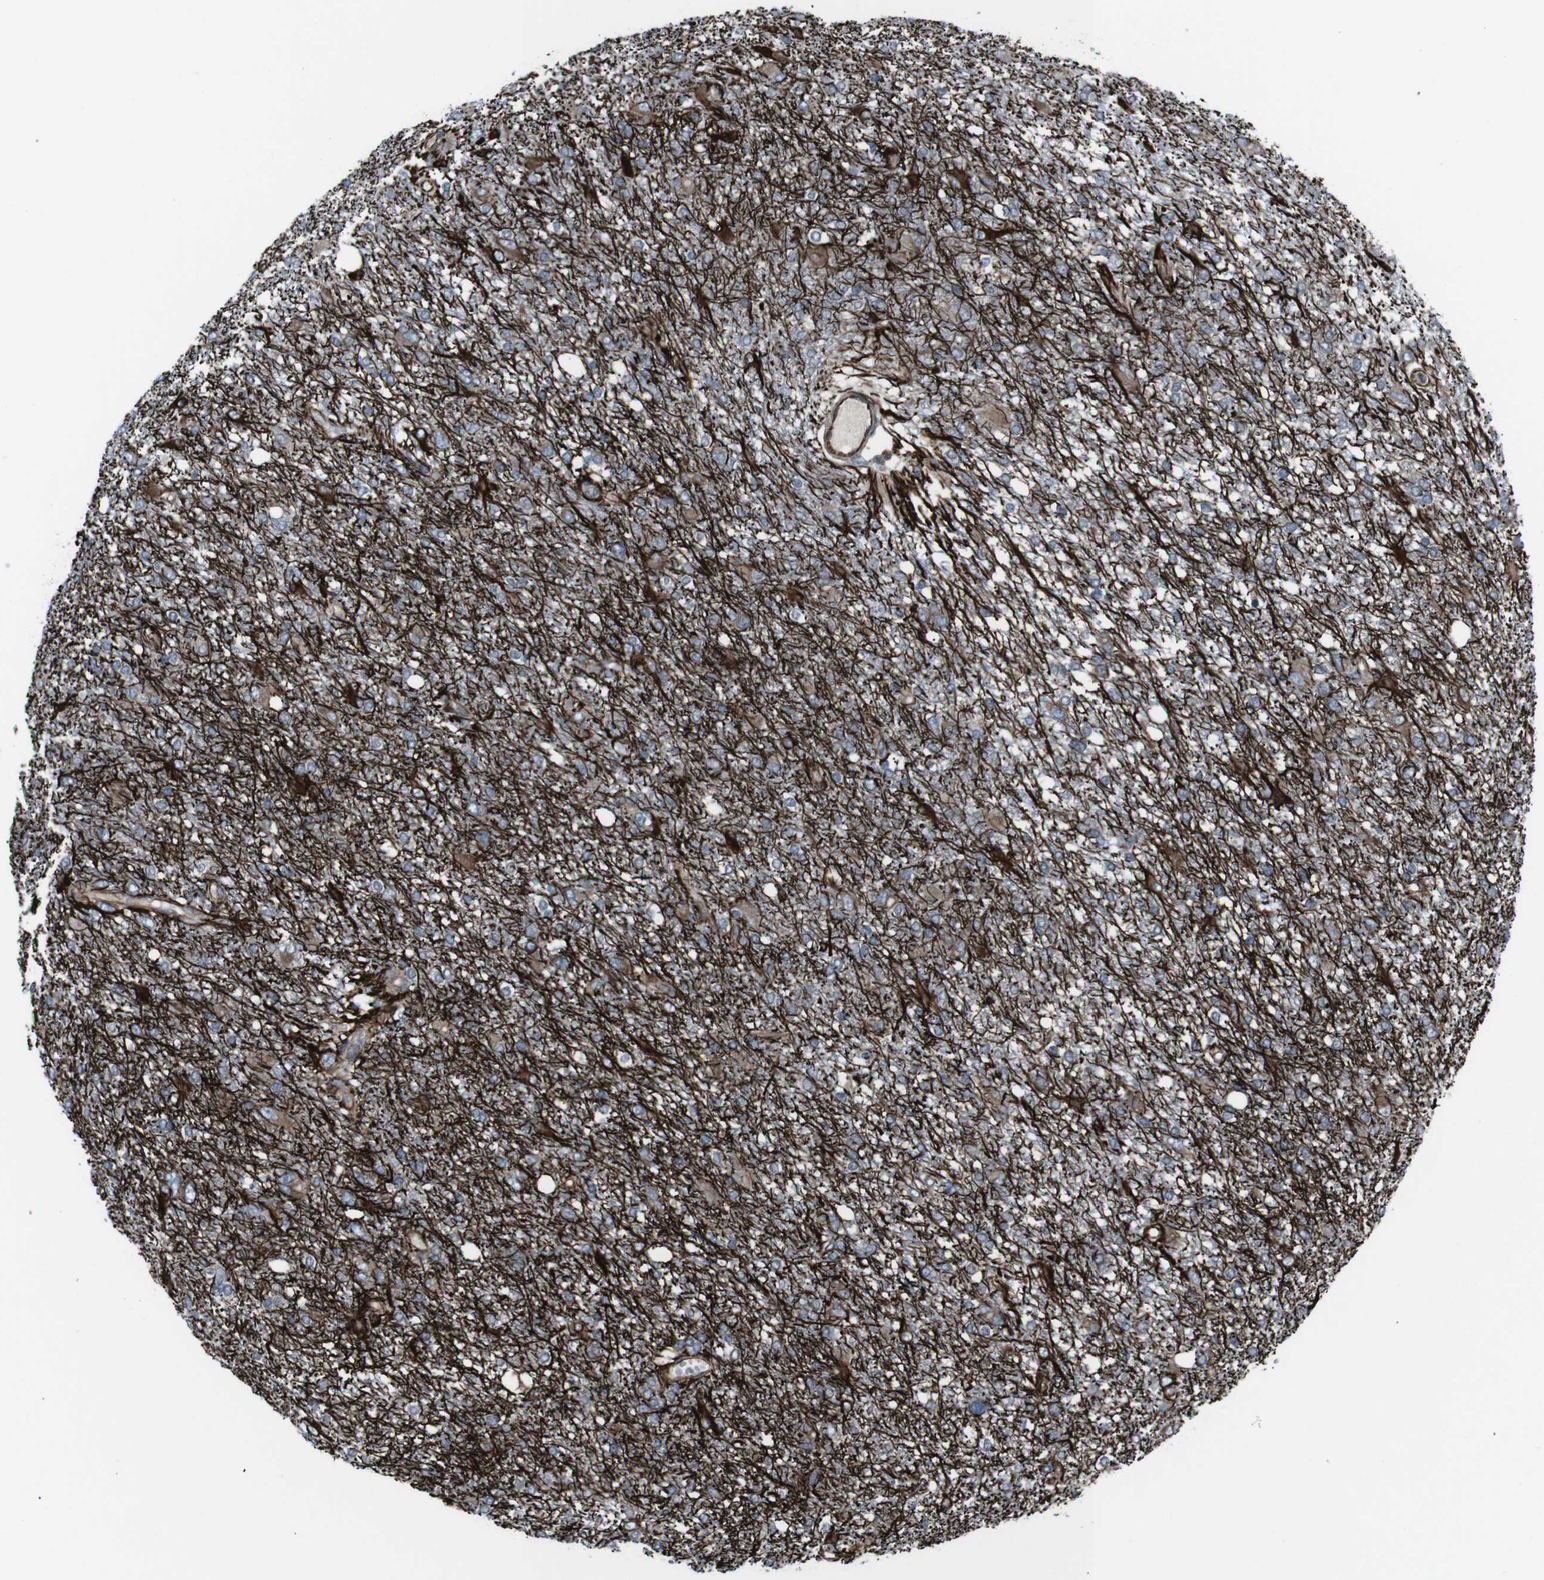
{"staining": {"intensity": "negative", "quantity": "none", "location": "none"}, "tissue": "glioma", "cell_type": "Tumor cells", "image_type": "cancer", "snomed": [{"axis": "morphology", "description": "Glioma, malignant, High grade"}, {"axis": "topography", "description": "Brain"}], "caption": "Immunohistochemistry of malignant glioma (high-grade) reveals no expression in tumor cells. (DAB immunohistochemistry with hematoxylin counter stain).", "gene": "TMEM141", "patient": {"sex": "female", "age": 59}}